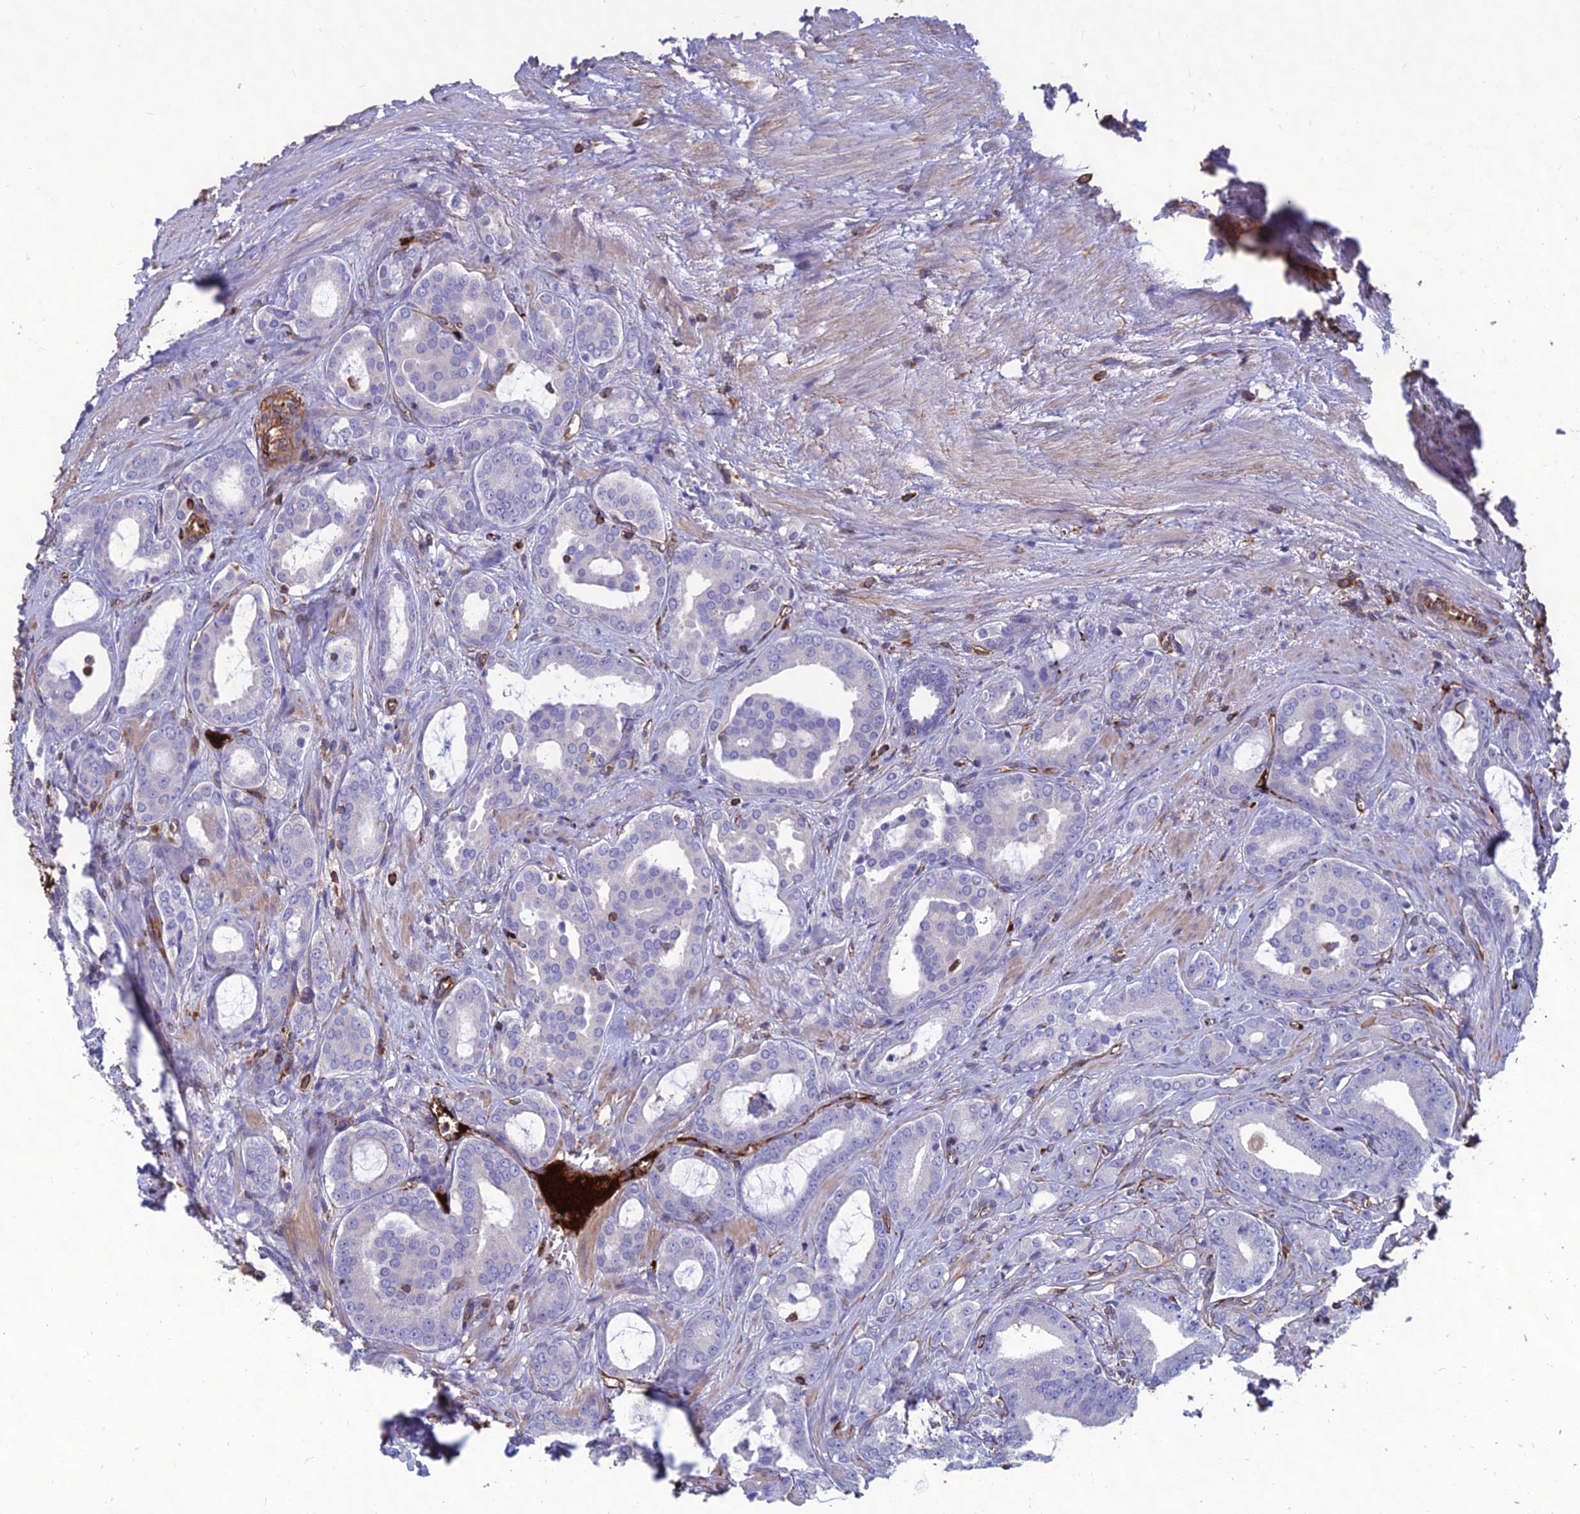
{"staining": {"intensity": "negative", "quantity": "none", "location": "none"}, "tissue": "prostate cancer", "cell_type": "Tumor cells", "image_type": "cancer", "snomed": [{"axis": "morphology", "description": "Adenocarcinoma, High grade"}, {"axis": "topography", "description": "Prostate"}], "caption": "DAB (3,3'-diaminobenzidine) immunohistochemical staining of prostate cancer displays no significant staining in tumor cells. (Stains: DAB (3,3'-diaminobenzidine) IHC with hematoxylin counter stain, Microscopy: brightfield microscopy at high magnification).", "gene": "PSMD11", "patient": {"sex": "male", "age": 72}}